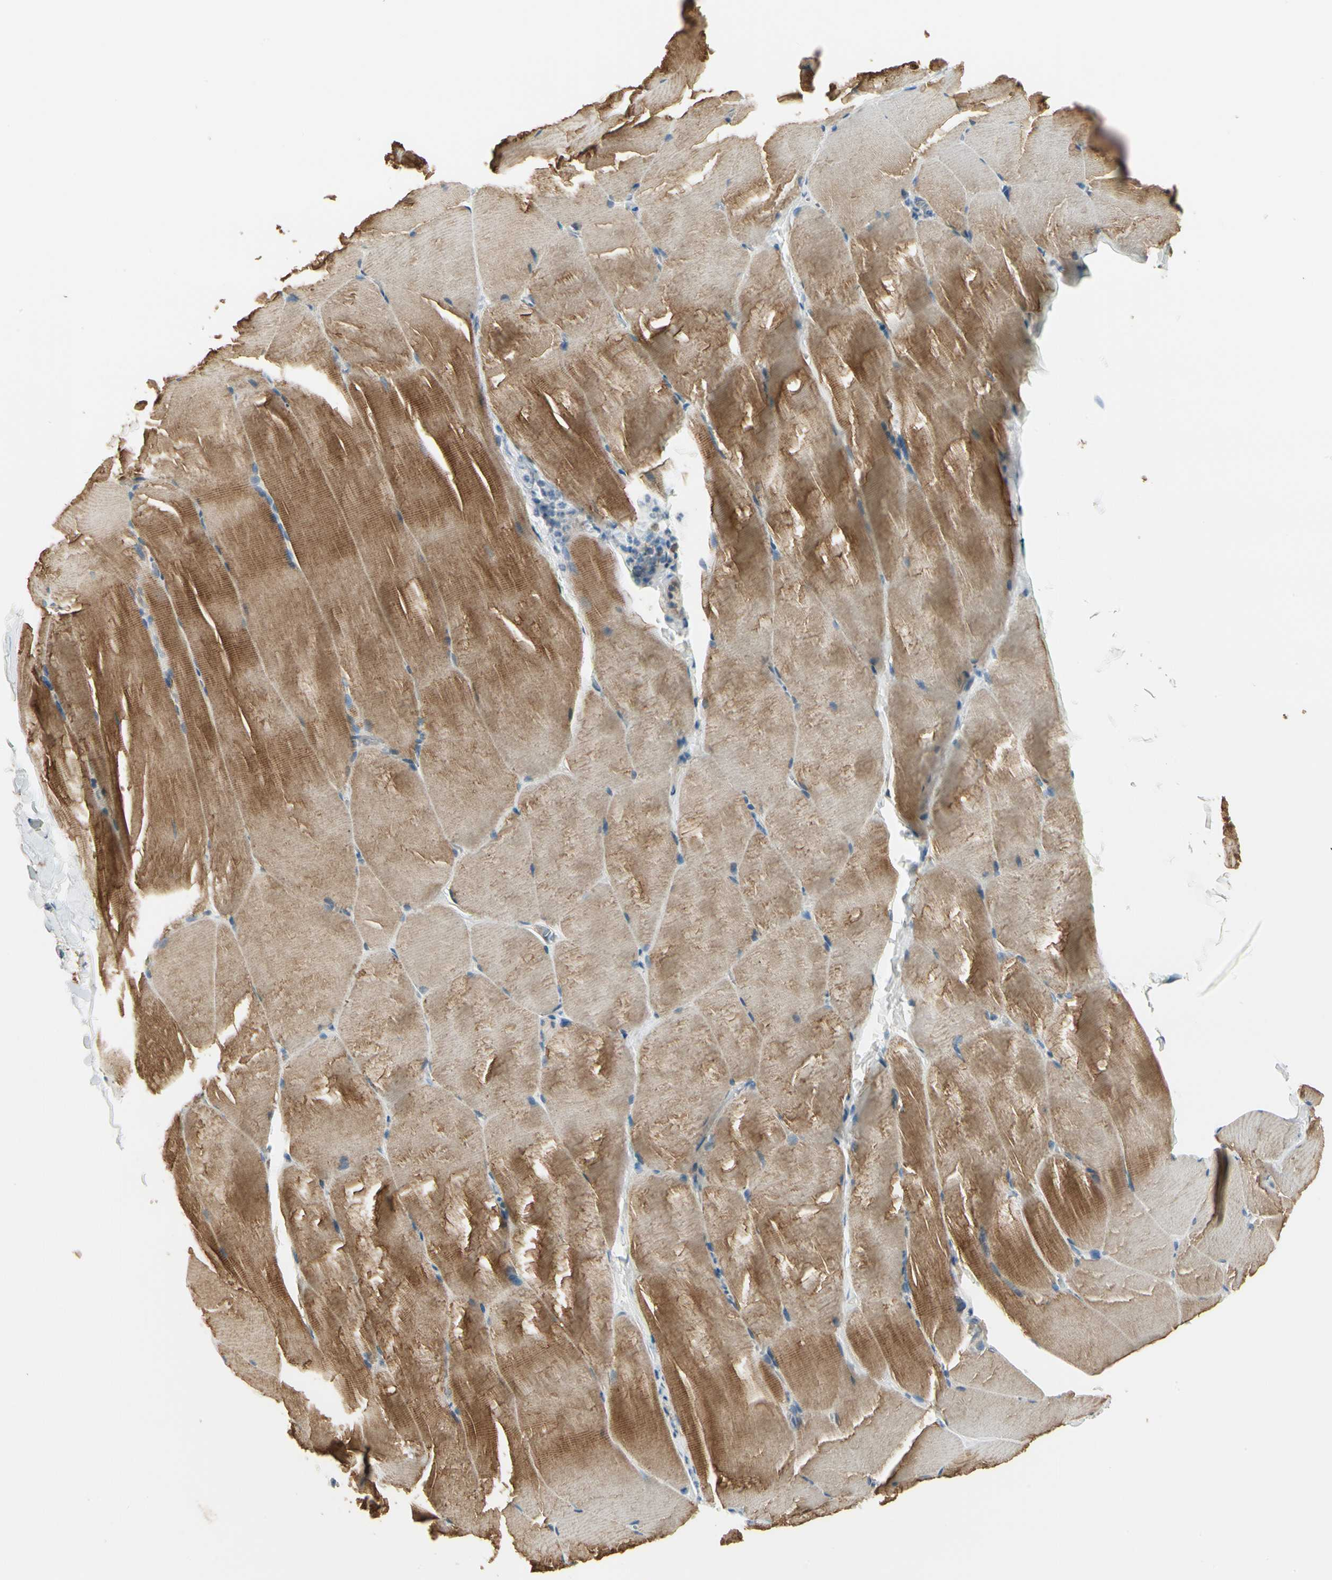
{"staining": {"intensity": "moderate", "quantity": "25%-75%", "location": "cytoplasmic/membranous"}, "tissue": "skeletal muscle", "cell_type": "Myocytes", "image_type": "normal", "snomed": [{"axis": "morphology", "description": "Normal tissue, NOS"}, {"axis": "topography", "description": "Skeletal muscle"}], "caption": "Immunohistochemistry photomicrograph of normal human skeletal muscle stained for a protein (brown), which exhibits medium levels of moderate cytoplasmic/membranous positivity in approximately 25%-75% of myocytes.", "gene": "EPHB3", "patient": {"sex": "male", "age": 71}}